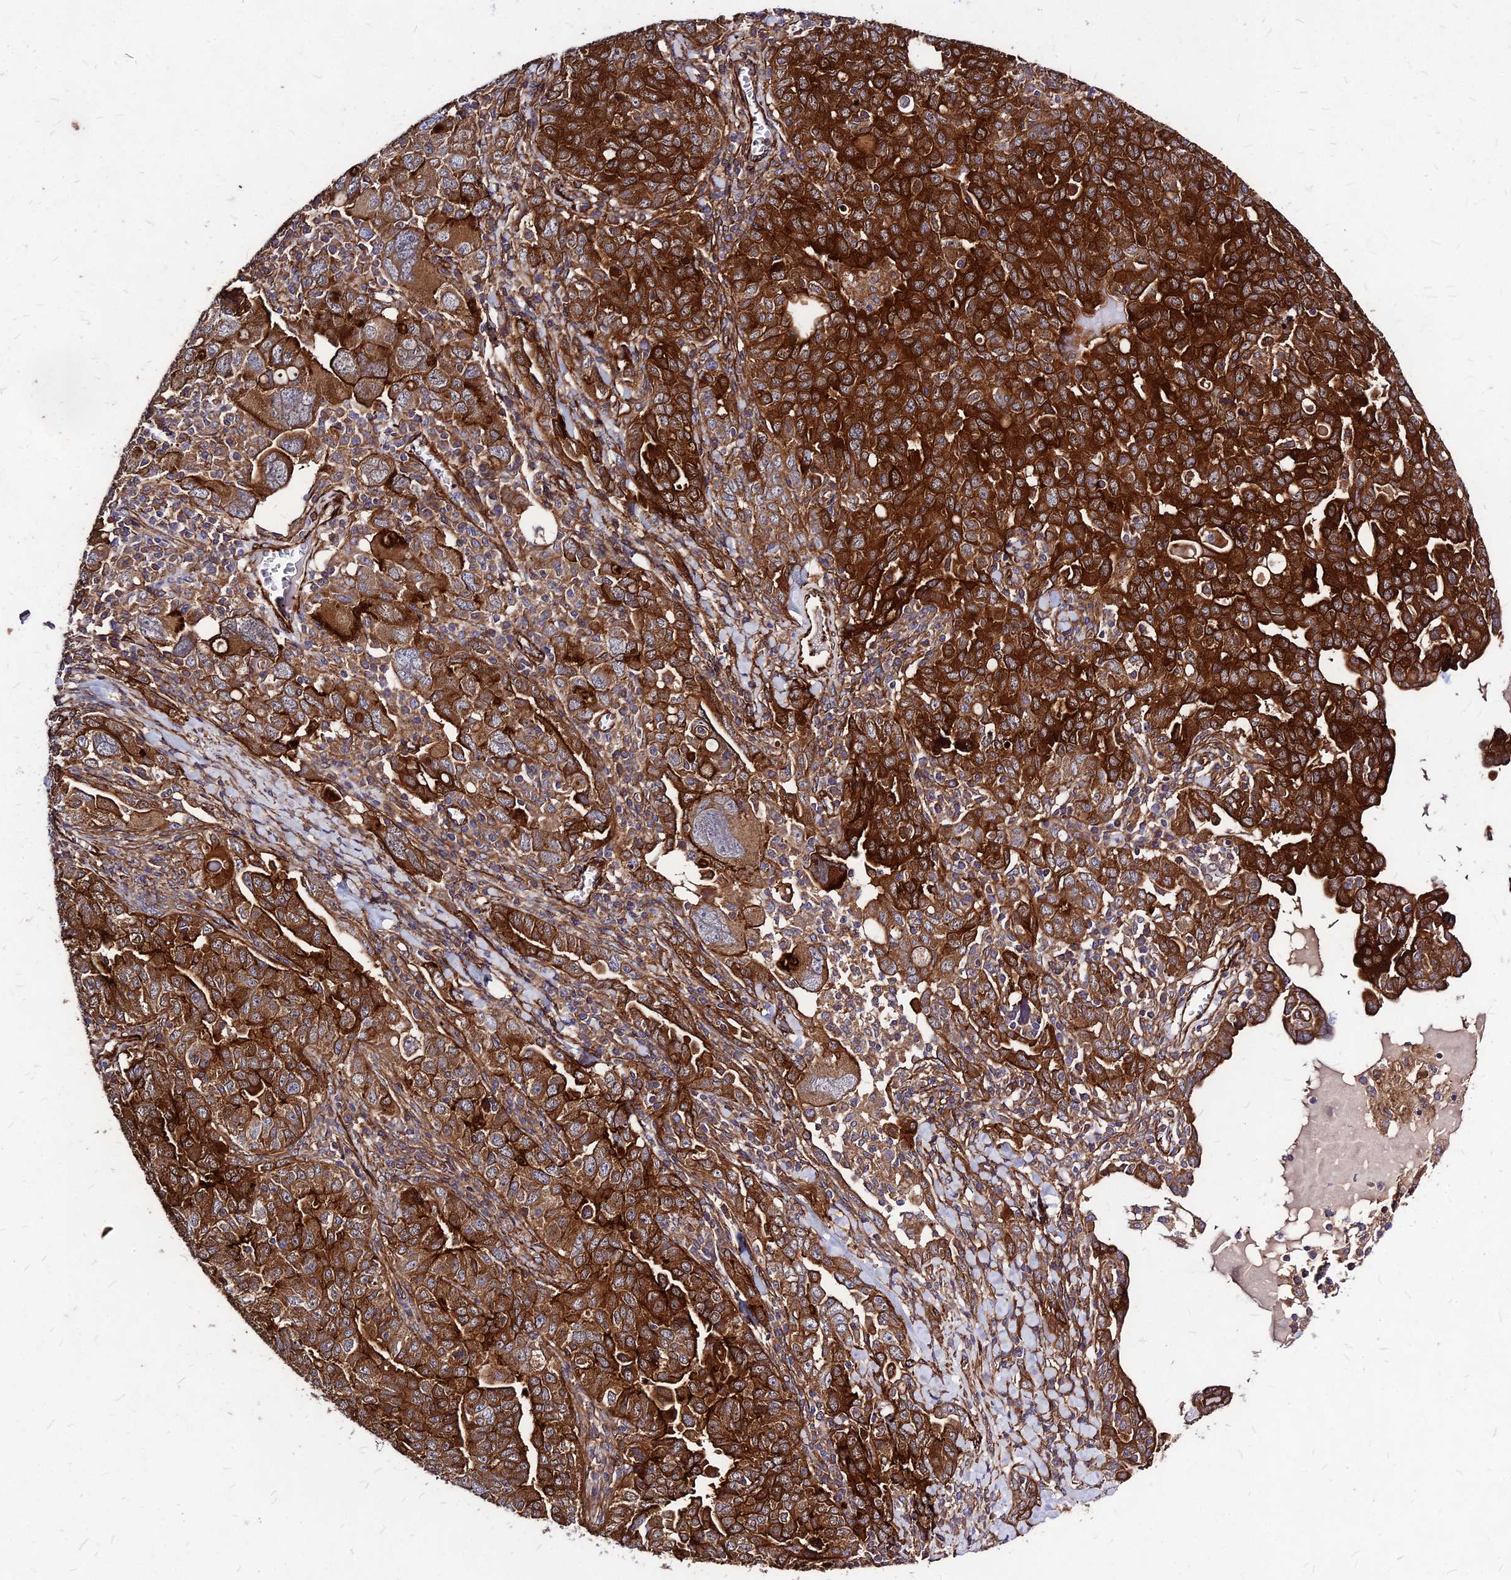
{"staining": {"intensity": "strong", "quantity": ">75%", "location": "cytoplasmic/membranous"}, "tissue": "ovarian cancer", "cell_type": "Tumor cells", "image_type": "cancer", "snomed": [{"axis": "morphology", "description": "Carcinoma, endometroid"}, {"axis": "topography", "description": "Ovary"}], "caption": "Protein expression by immunohistochemistry (IHC) demonstrates strong cytoplasmic/membranous staining in about >75% of tumor cells in endometroid carcinoma (ovarian). (Brightfield microscopy of DAB IHC at high magnification).", "gene": "EFCC1", "patient": {"sex": "female", "age": 62}}